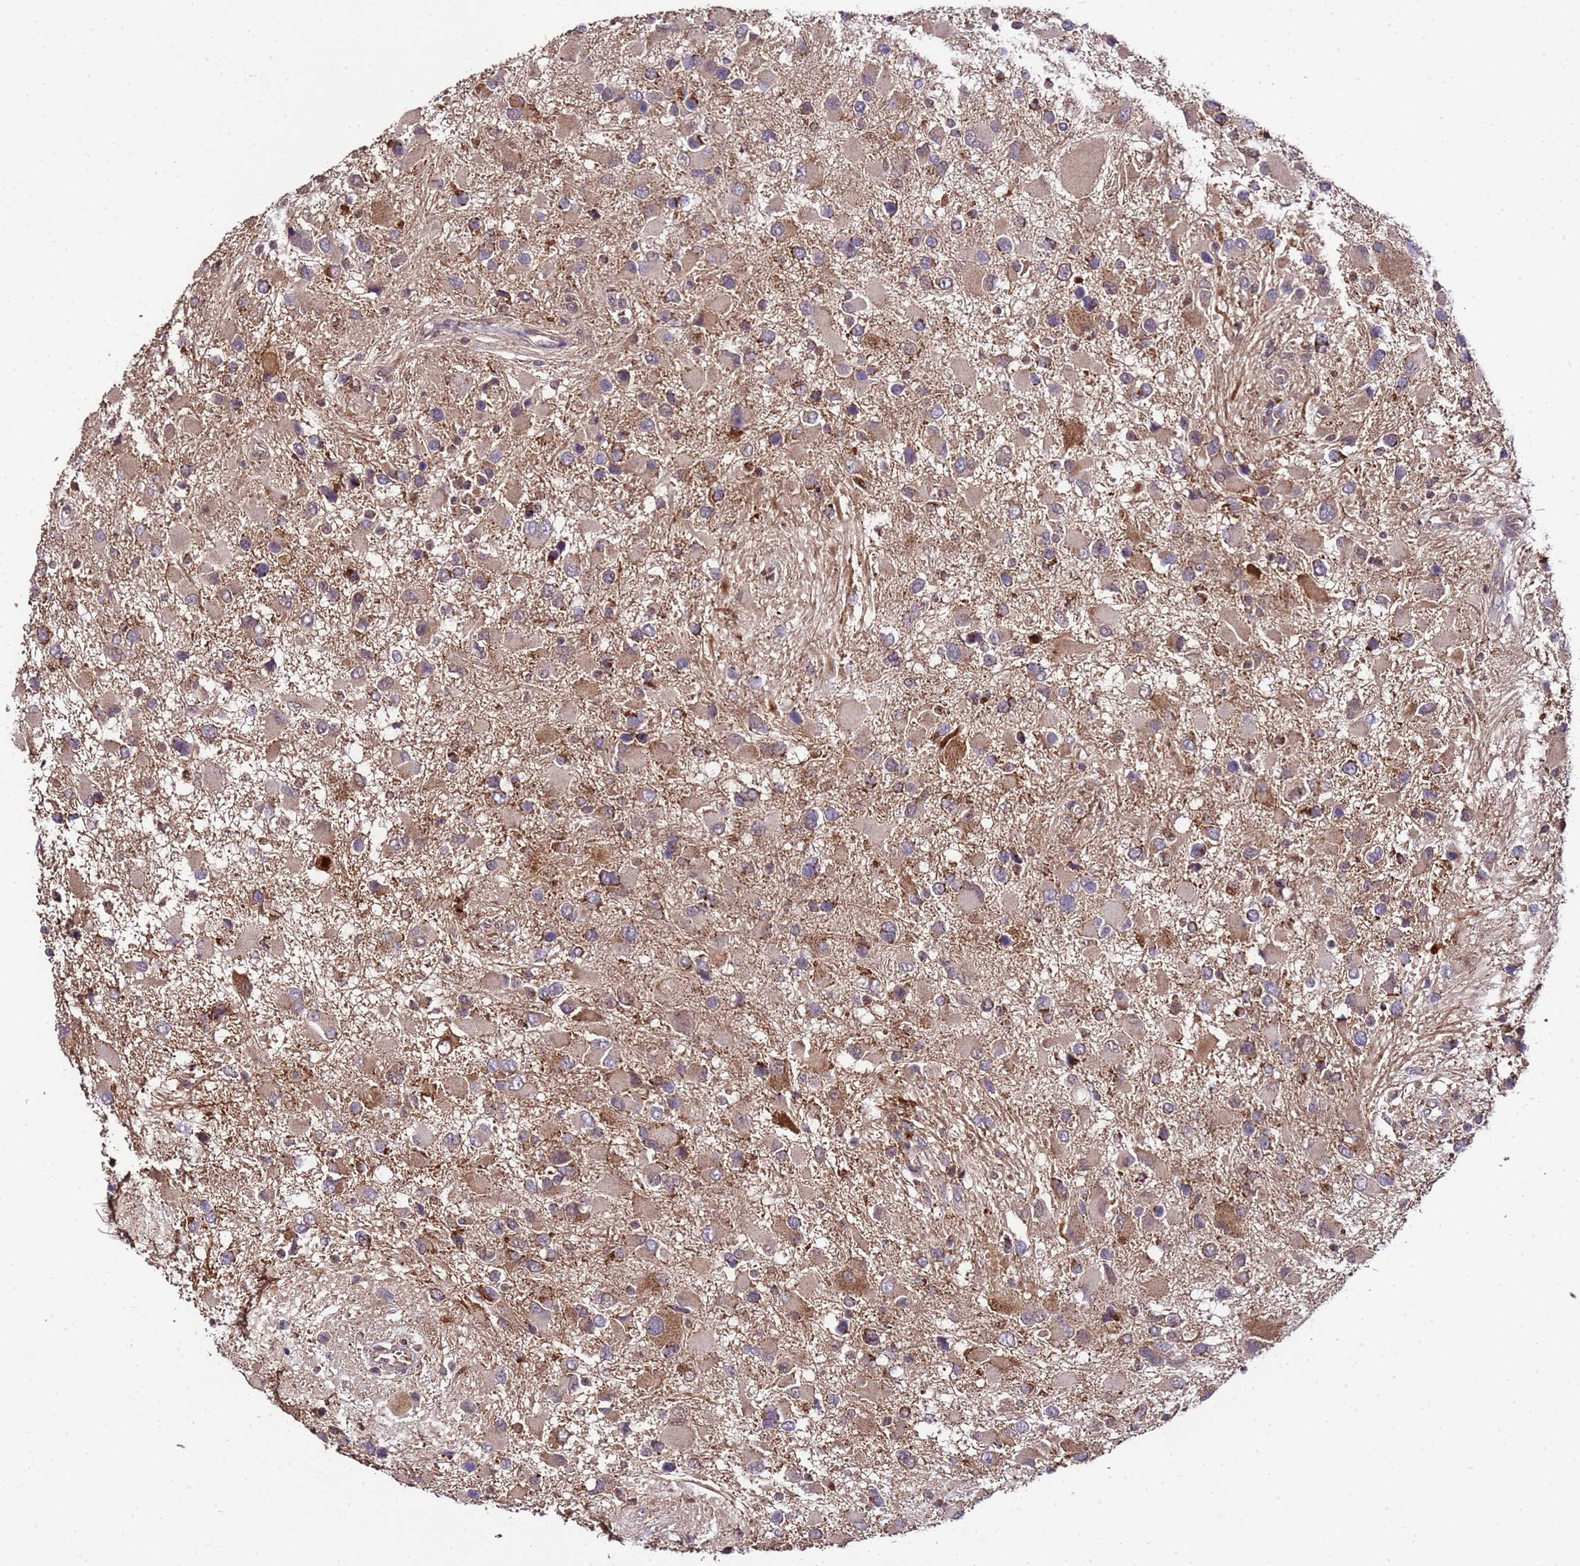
{"staining": {"intensity": "weak", "quantity": ">75%", "location": "cytoplasmic/membranous"}, "tissue": "glioma", "cell_type": "Tumor cells", "image_type": "cancer", "snomed": [{"axis": "morphology", "description": "Glioma, malignant, High grade"}, {"axis": "topography", "description": "Brain"}], "caption": "This is an image of immunohistochemistry staining of glioma, which shows weak positivity in the cytoplasmic/membranous of tumor cells.", "gene": "HSPBAP1", "patient": {"sex": "male", "age": 53}}